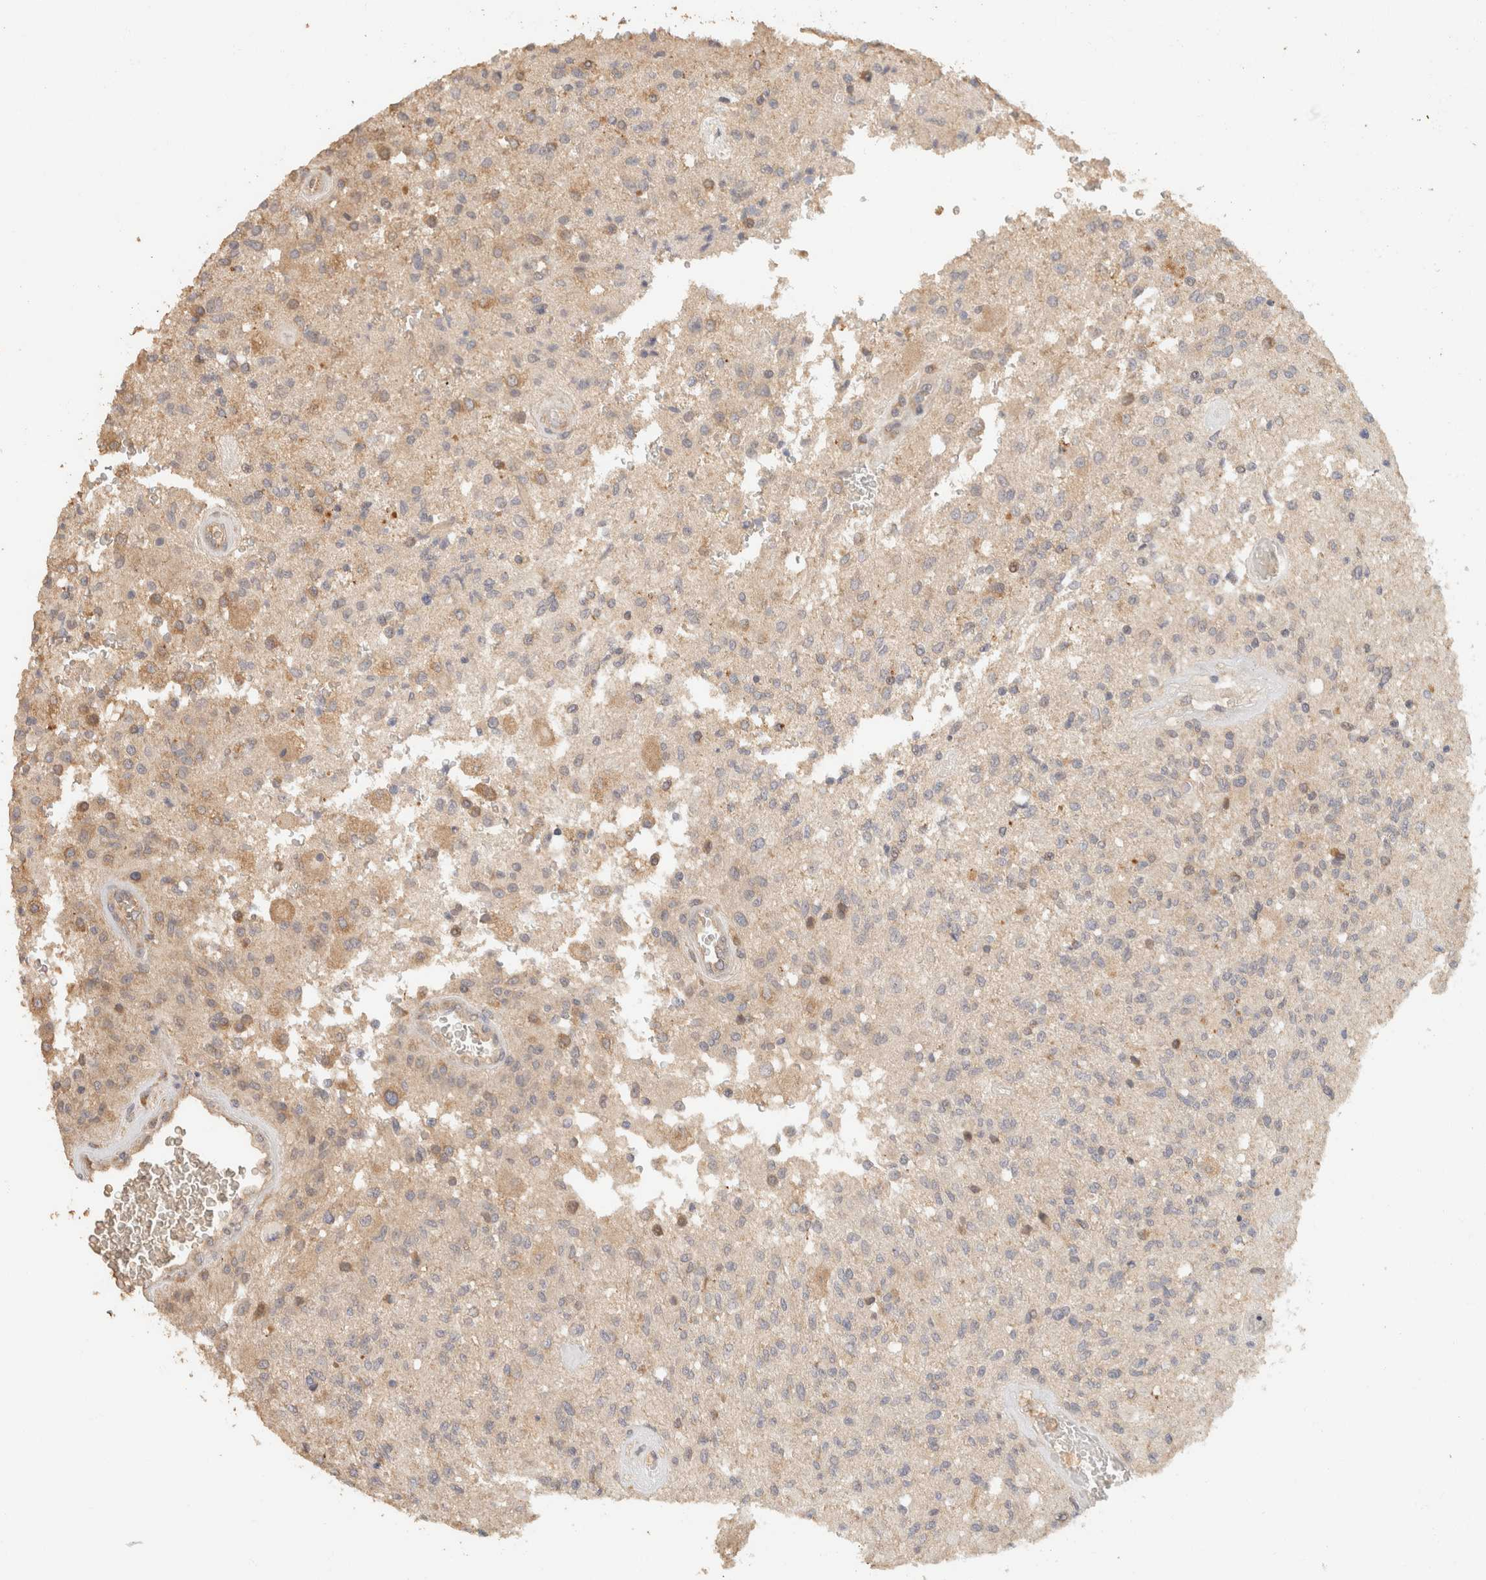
{"staining": {"intensity": "weak", "quantity": ">75%", "location": "cytoplasmic/membranous"}, "tissue": "glioma", "cell_type": "Tumor cells", "image_type": "cancer", "snomed": [{"axis": "morphology", "description": "Normal tissue, NOS"}, {"axis": "morphology", "description": "Glioma, malignant, High grade"}, {"axis": "topography", "description": "Cerebral cortex"}], "caption": "This photomicrograph displays IHC staining of glioma, with low weak cytoplasmic/membranous positivity in approximately >75% of tumor cells.", "gene": "TACC1", "patient": {"sex": "male", "age": 77}}